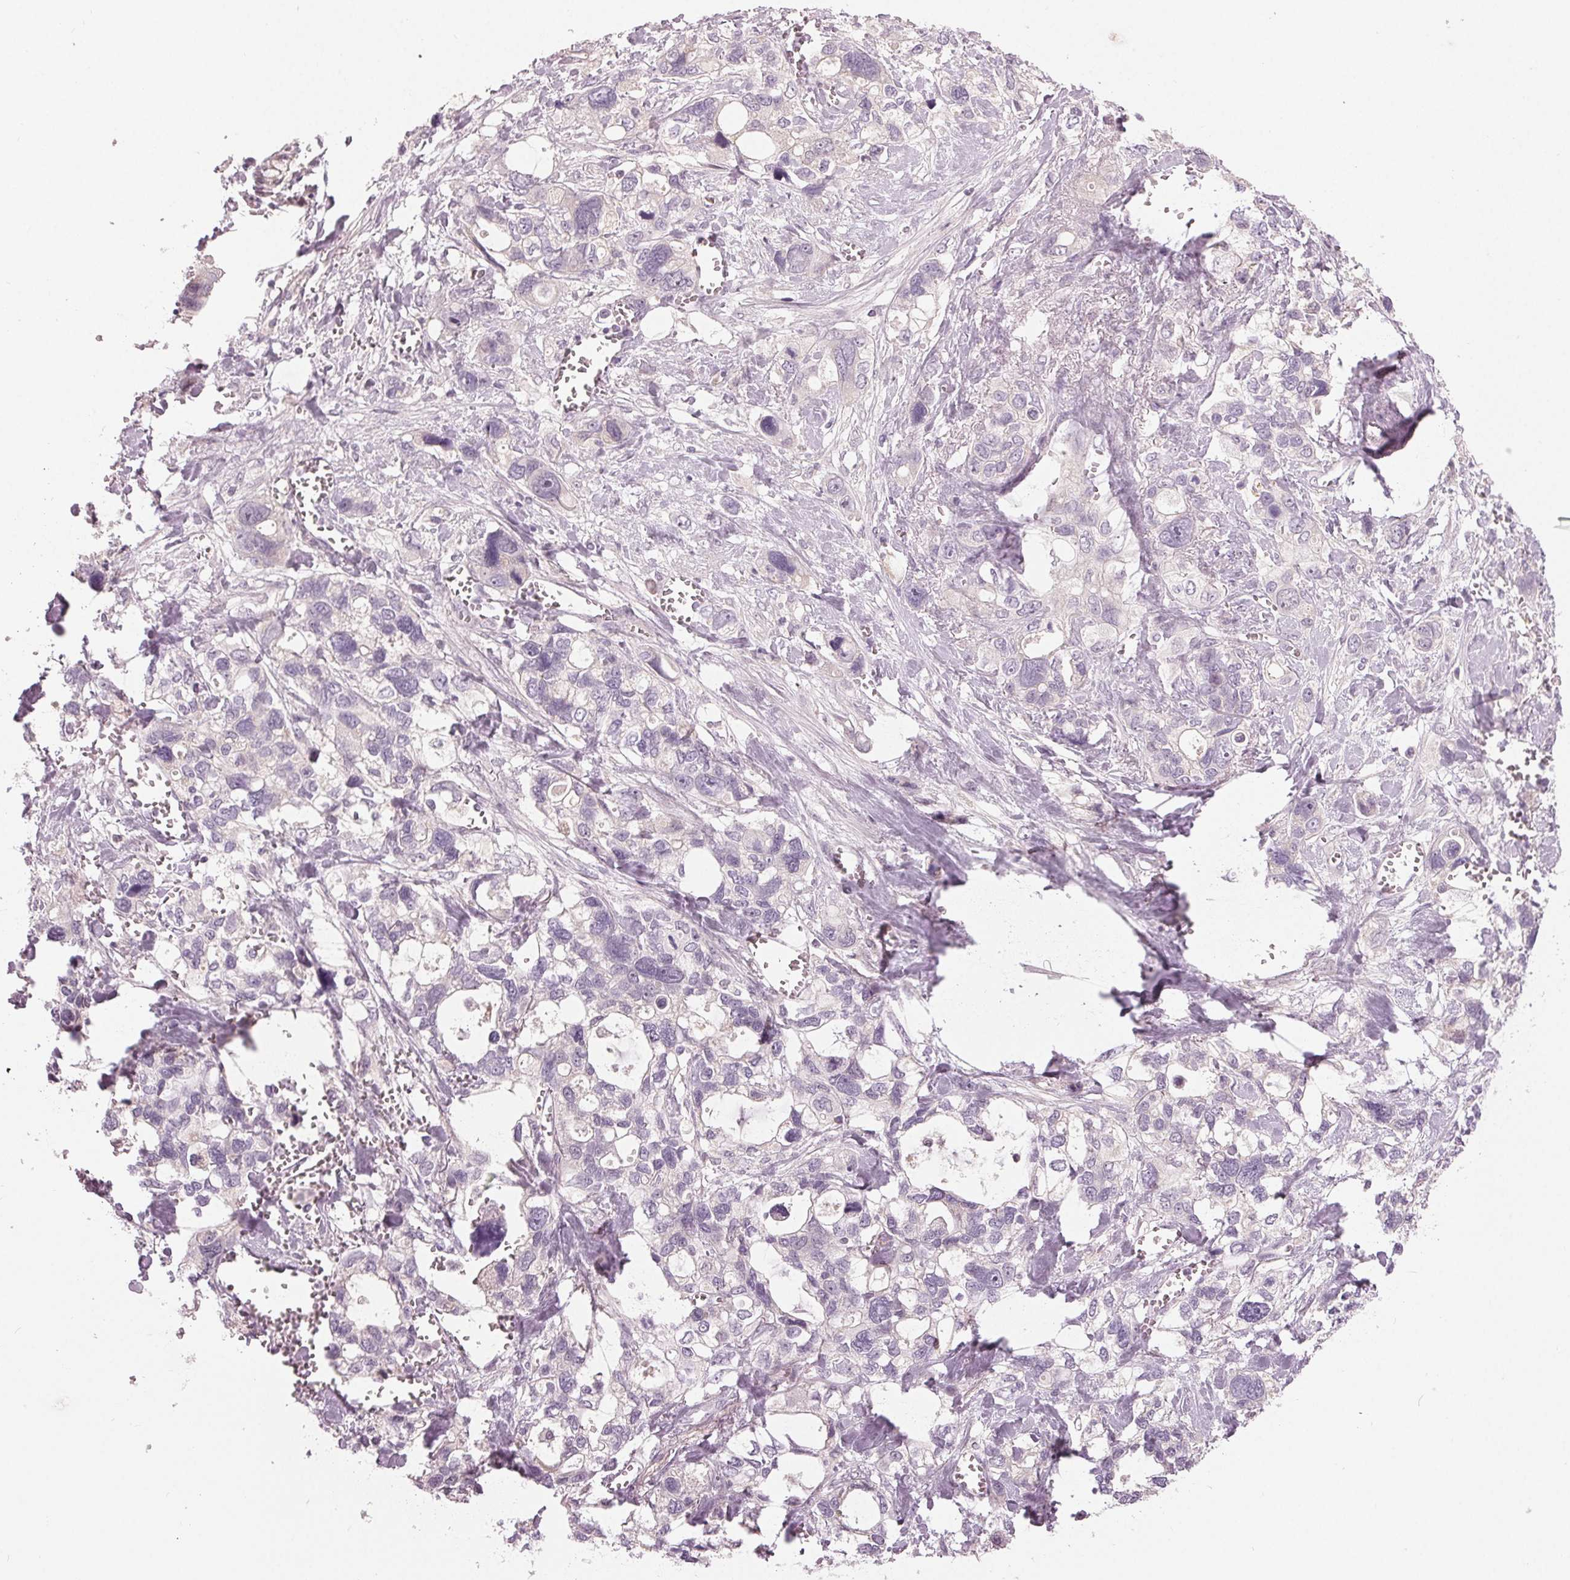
{"staining": {"intensity": "negative", "quantity": "none", "location": "none"}, "tissue": "stomach cancer", "cell_type": "Tumor cells", "image_type": "cancer", "snomed": [{"axis": "morphology", "description": "Adenocarcinoma, NOS"}, {"axis": "topography", "description": "Stomach, upper"}], "caption": "Human stomach cancer stained for a protein using immunohistochemistry demonstrates no staining in tumor cells.", "gene": "ZNF605", "patient": {"sex": "female", "age": 81}}